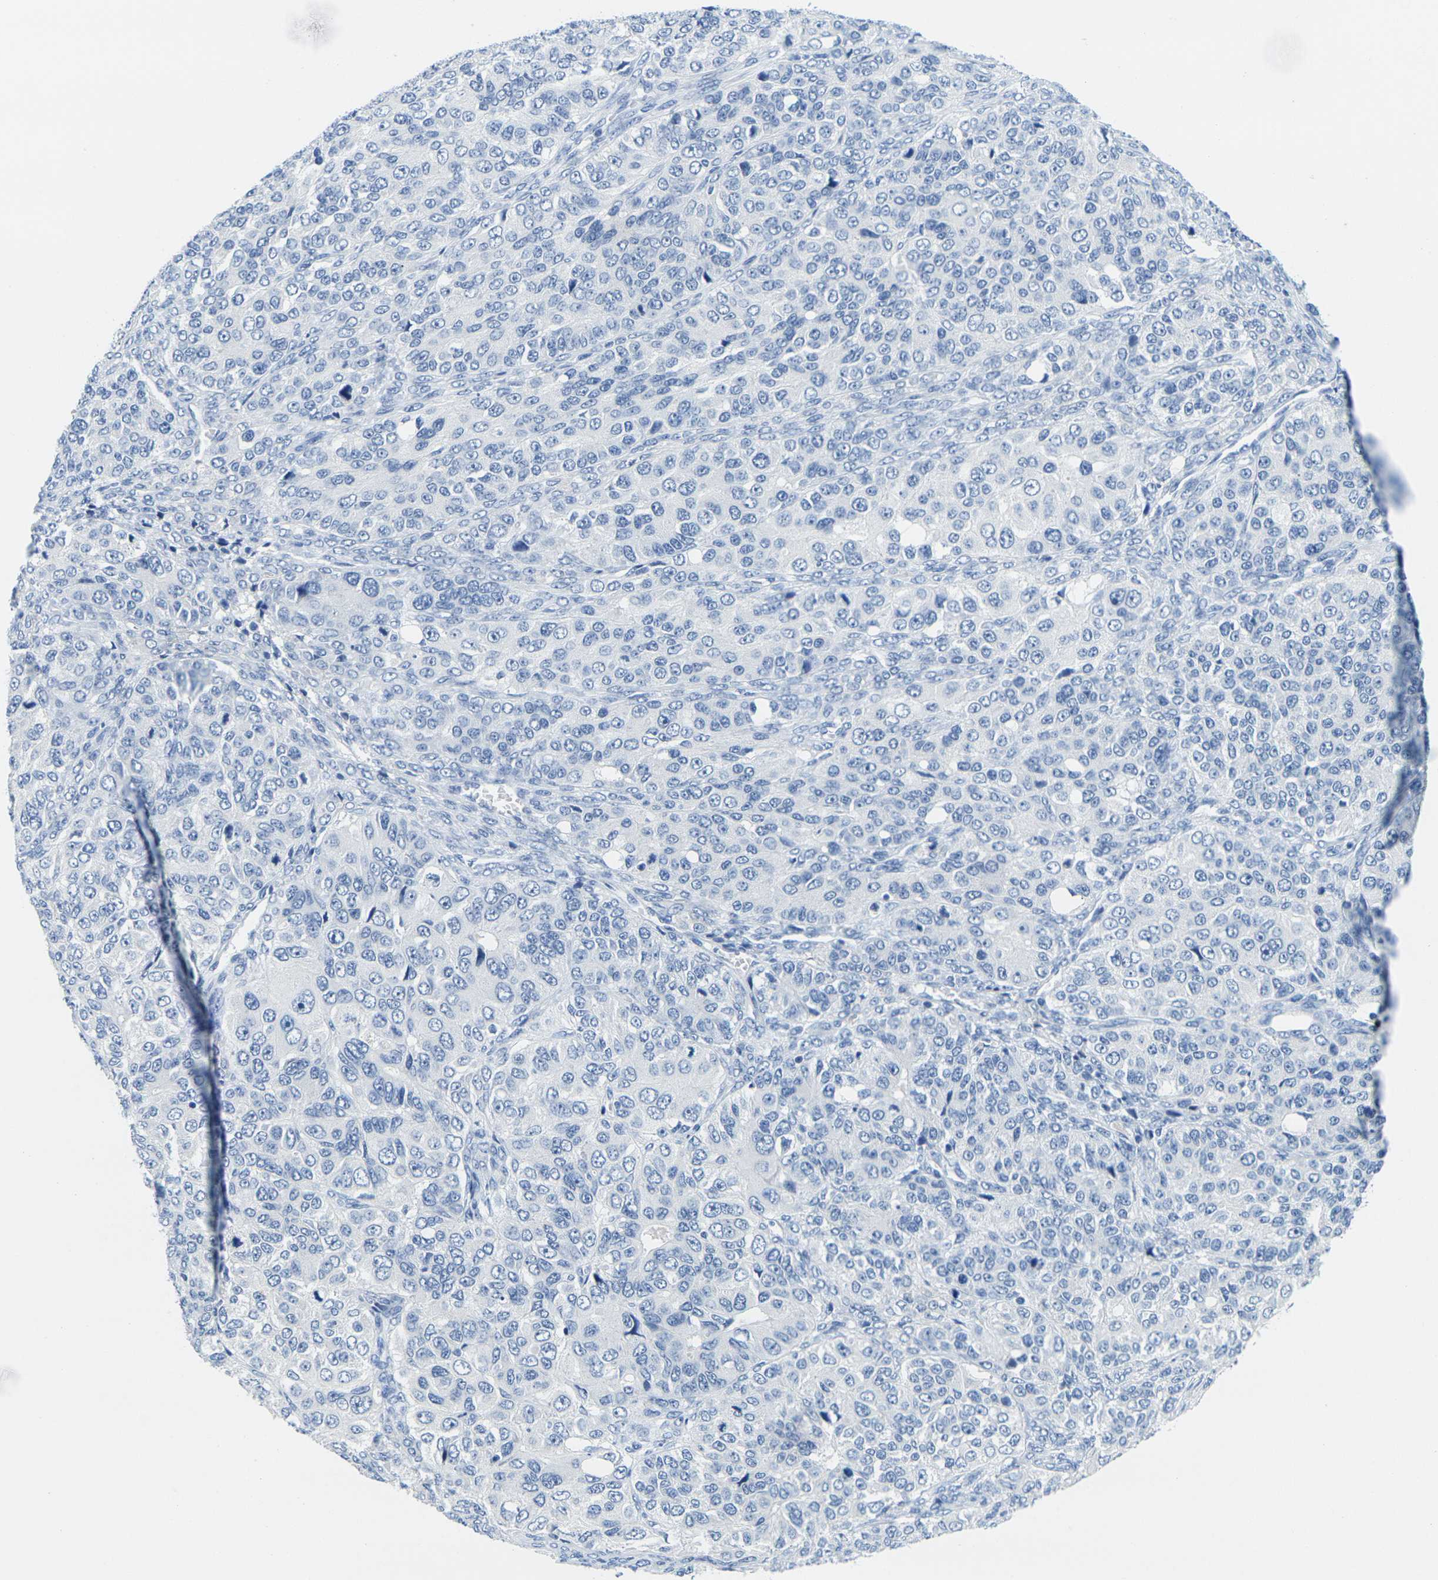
{"staining": {"intensity": "negative", "quantity": "none", "location": "none"}, "tissue": "ovarian cancer", "cell_type": "Tumor cells", "image_type": "cancer", "snomed": [{"axis": "morphology", "description": "Carcinoma, endometroid"}, {"axis": "topography", "description": "Ovary"}], "caption": "Tumor cells show no significant protein positivity in ovarian cancer (endometroid carcinoma). (Brightfield microscopy of DAB immunohistochemistry at high magnification).", "gene": "FAM3D", "patient": {"sex": "female", "age": 51}}